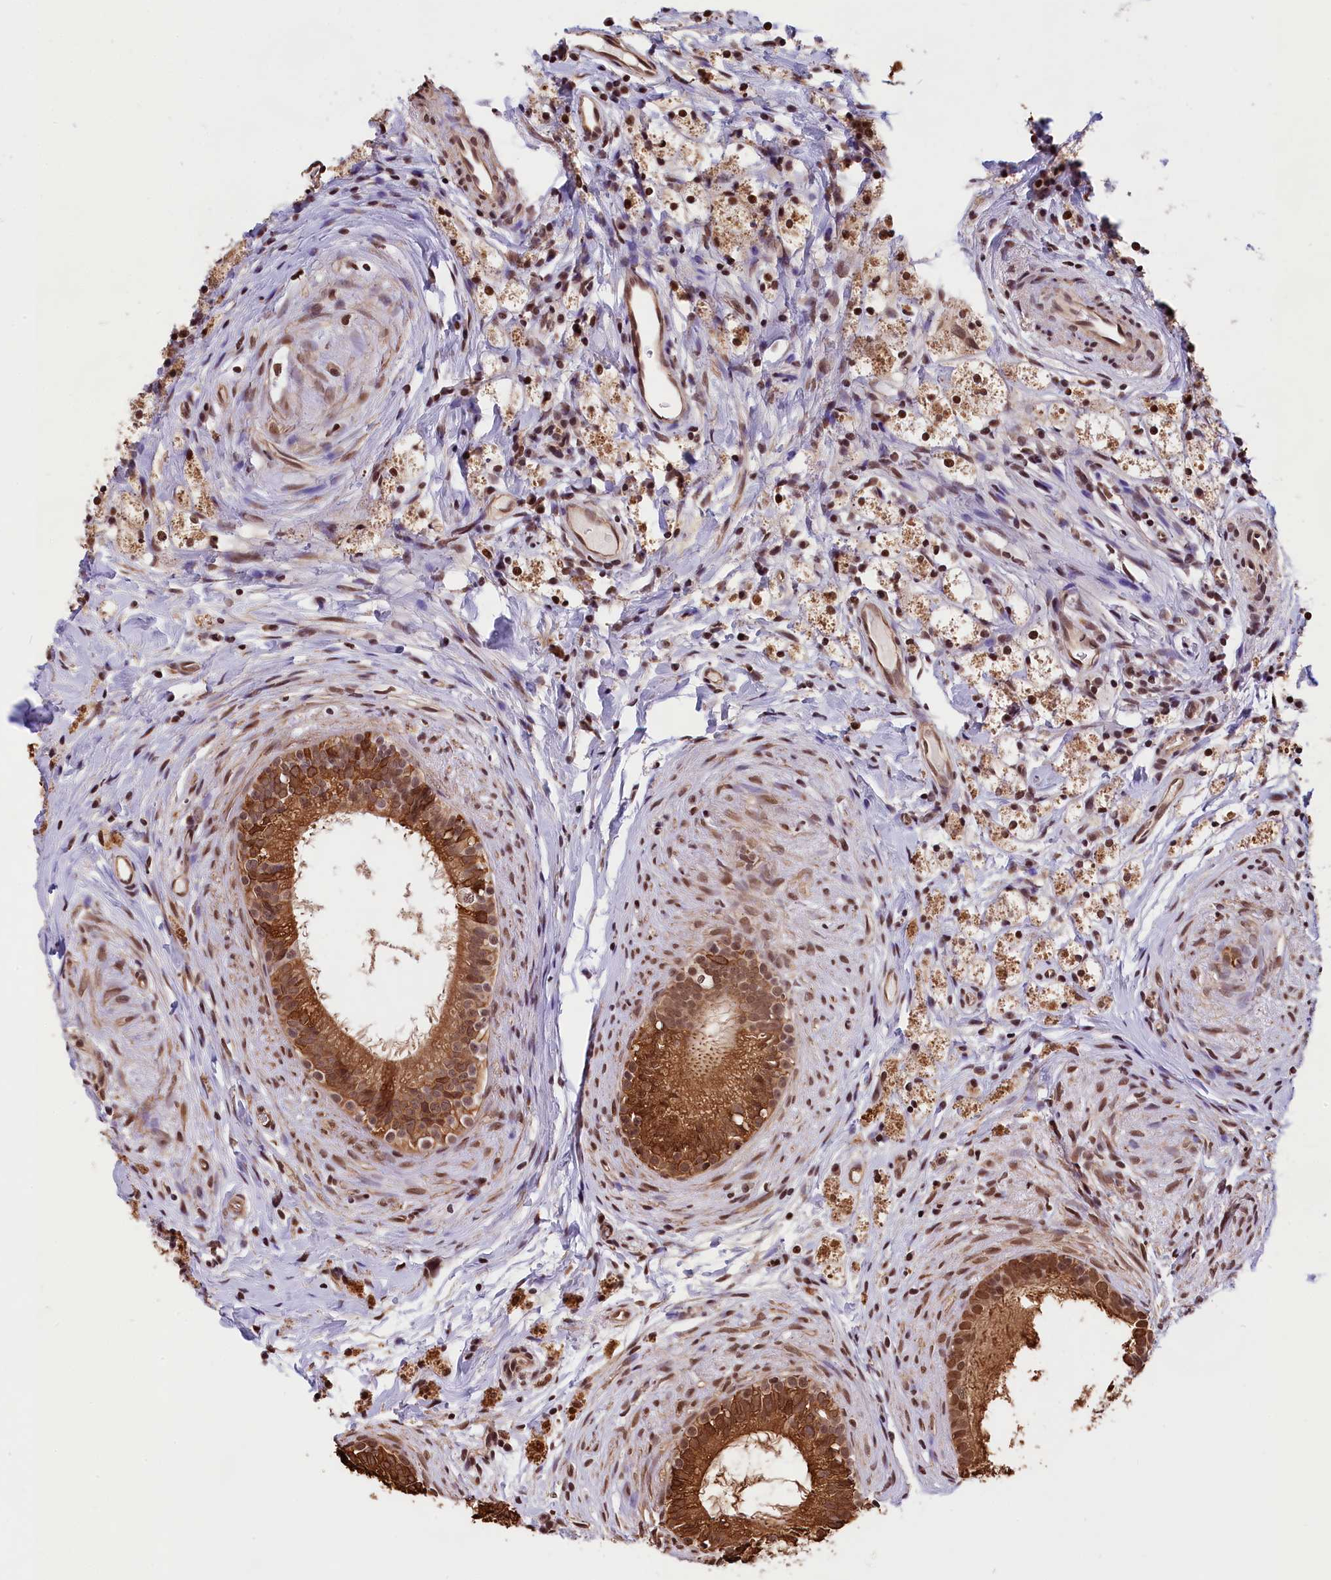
{"staining": {"intensity": "strong", "quantity": ">75%", "location": "cytoplasmic/membranous,nuclear"}, "tissue": "epididymis", "cell_type": "Glandular cells", "image_type": "normal", "snomed": [{"axis": "morphology", "description": "Normal tissue, NOS"}, {"axis": "topography", "description": "Epididymis"}], "caption": "DAB immunohistochemical staining of unremarkable human epididymis shows strong cytoplasmic/membranous,nuclear protein positivity in approximately >75% of glandular cells. (DAB IHC with brightfield microscopy, high magnification).", "gene": "ZC3H4", "patient": {"sex": "male", "age": 80}}